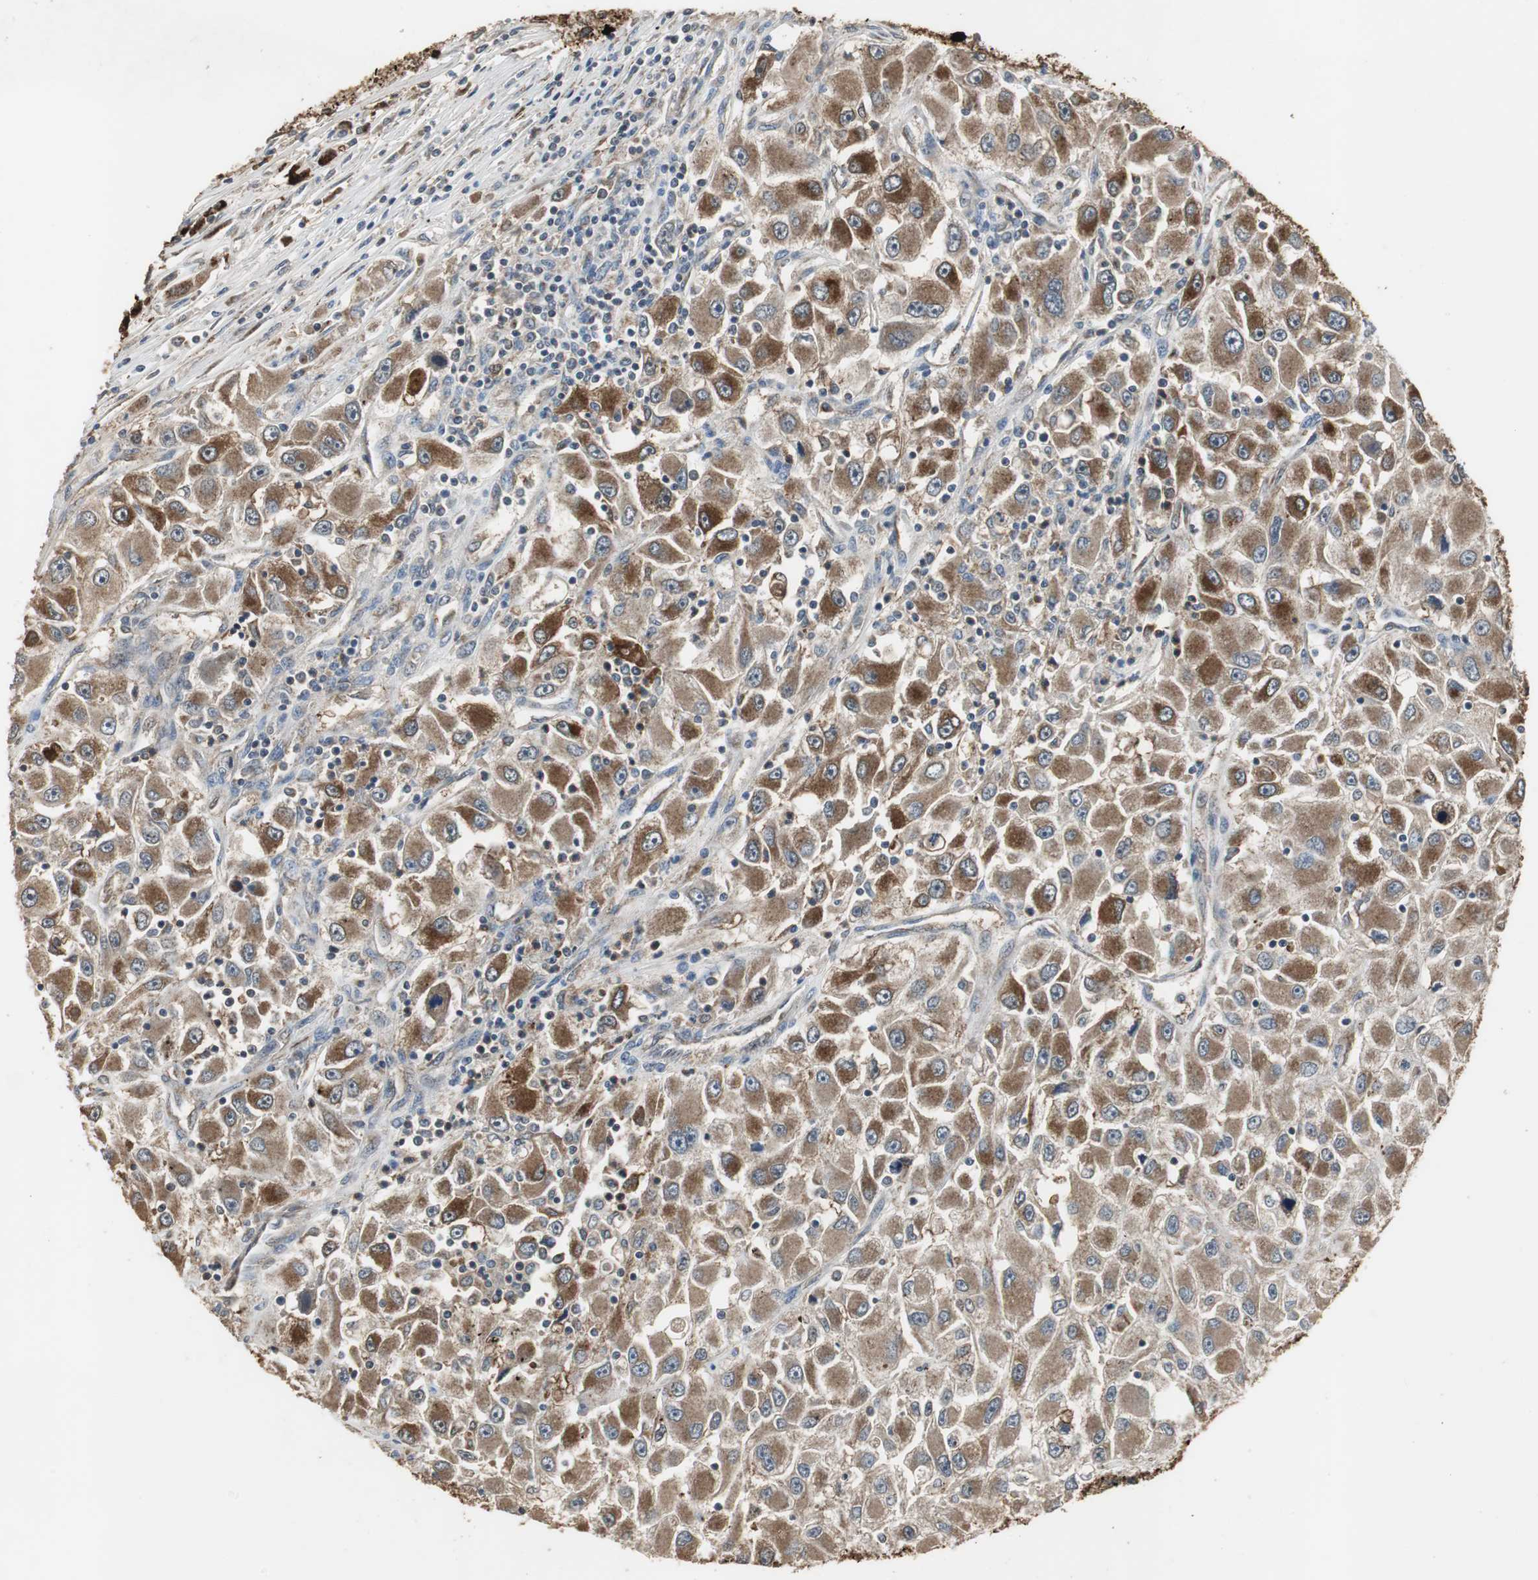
{"staining": {"intensity": "strong", "quantity": ">75%", "location": "cytoplasmic/membranous"}, "tissue": "renal cancer", "cell_type": "Tumor cells", "image_type": "cancer", "snomed": [{"axis": "morphology", "description": "Adenocarcinoma, NOS"}, {"axis": "topography", "description": "Kidney"}], "caption": "IHC micrograph of neoplastic tissue: renal adenocarcinoma stained using immunohistochemistry reveals high levels of strong protein expression localized specifically in the cytoplasmic/membranous of tumor cells, appearing as a cytoplasmic/membranous brown color.", "gene": "JTB", "patient": {"sex": "female", "age": 52}}